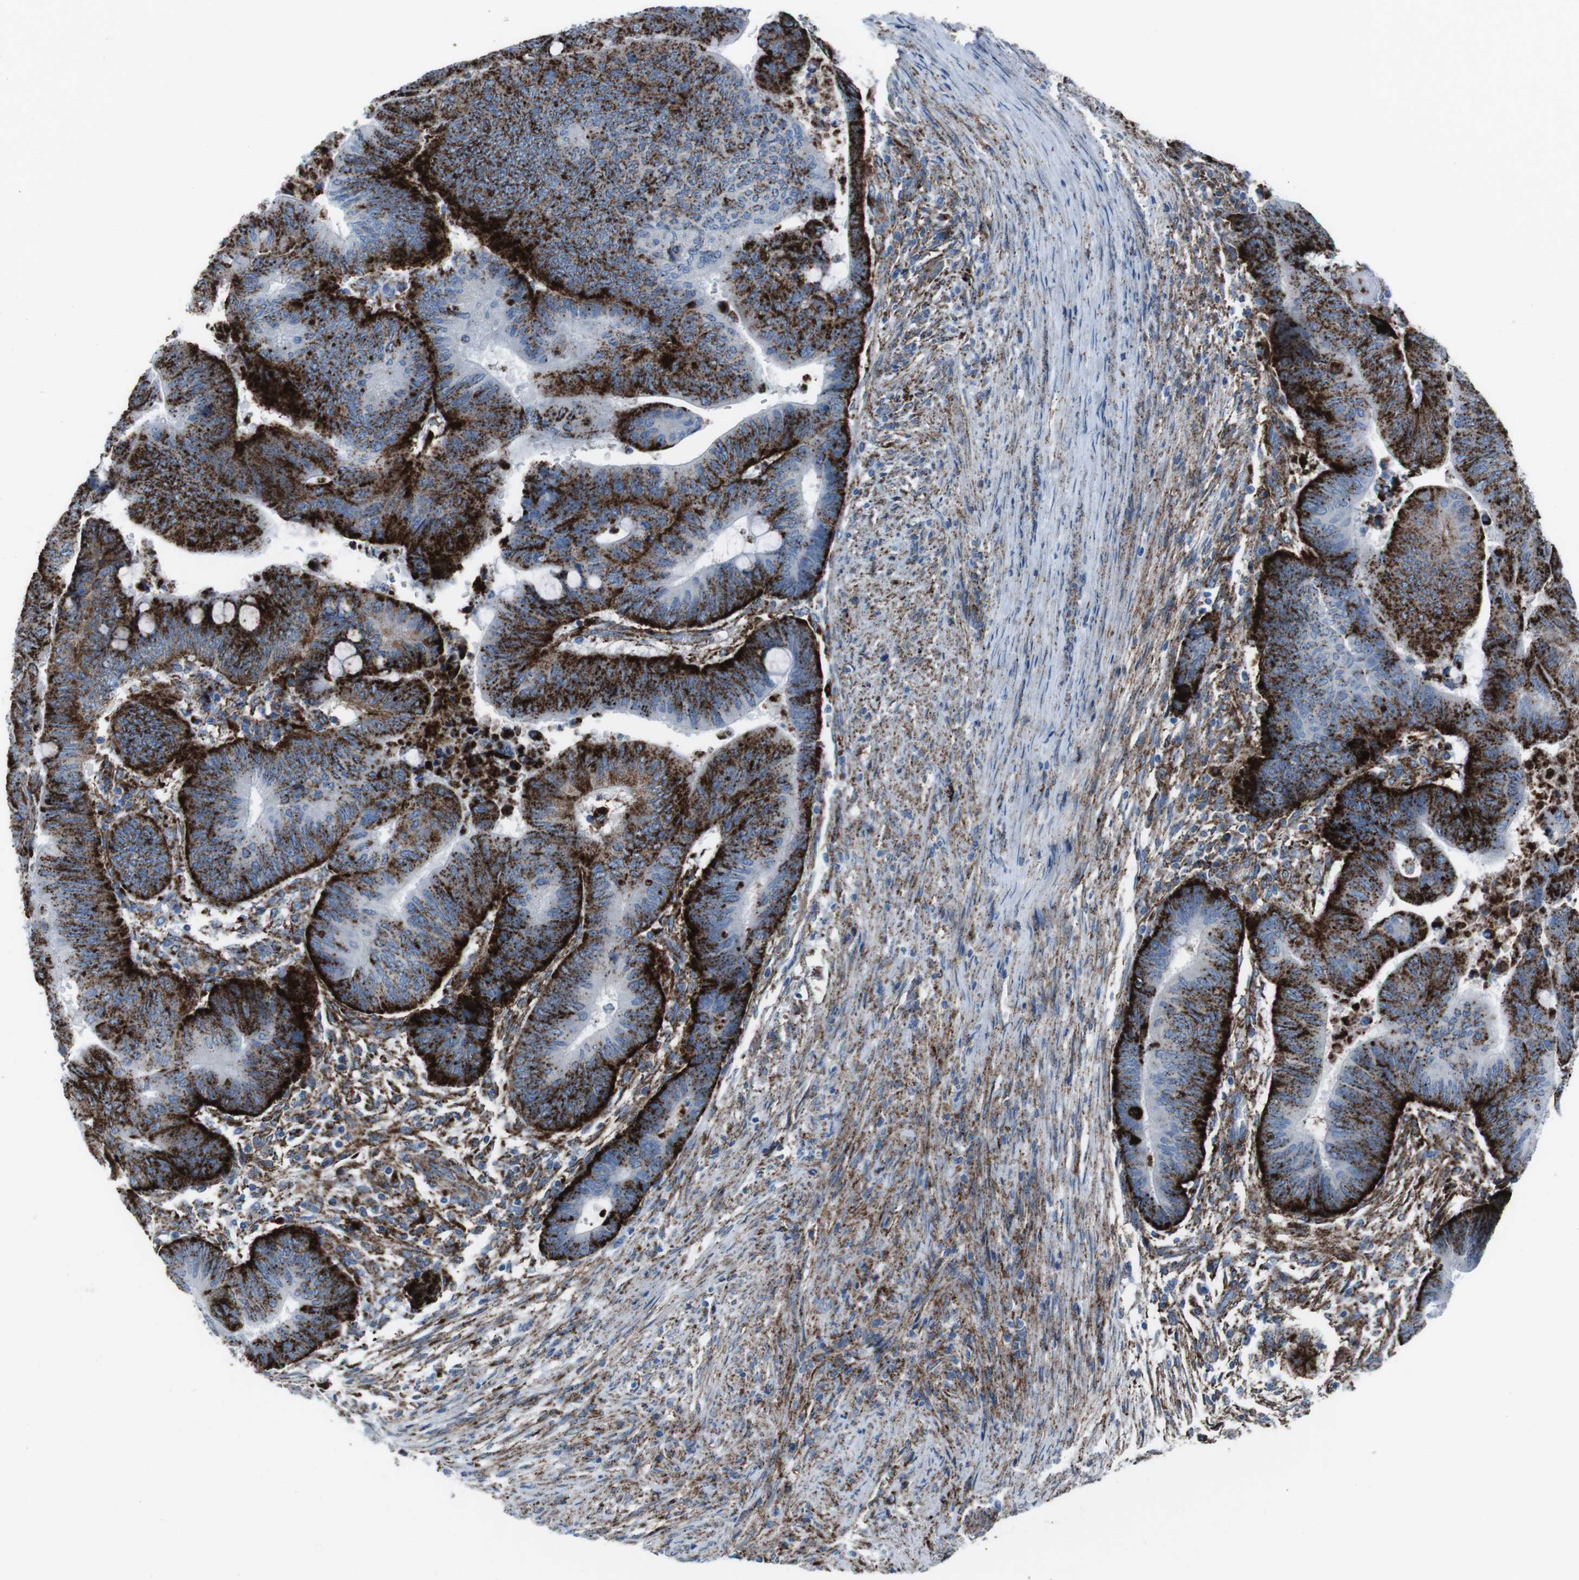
{"staining": {"intensity": "strong", "quantity": ">75%", "location": "cytoplasmic/membranous"}, "tissue": "colorectal cancer", "cell_type": "Tumor cells", "image_type": "cancer", "snomed": [{"axis": "morphology", "description": "Normal tissue, NOS"}, {"axis": "morphology", "description": "Adenocarcinoma, NOS"}, {"axis": "topography", "description": "Rectum"}, {"axis": "topography", "description": "Peripheral nerve tissue"}], "caption": "The image demonstrates immunohistochemical staining of colorectal cancer. There is strong cytoplasmic/membranous expression is seen in about >75% of tumor cells.", "gene": "SCARB2", "patient": {"sex": "male", "age": 92}}